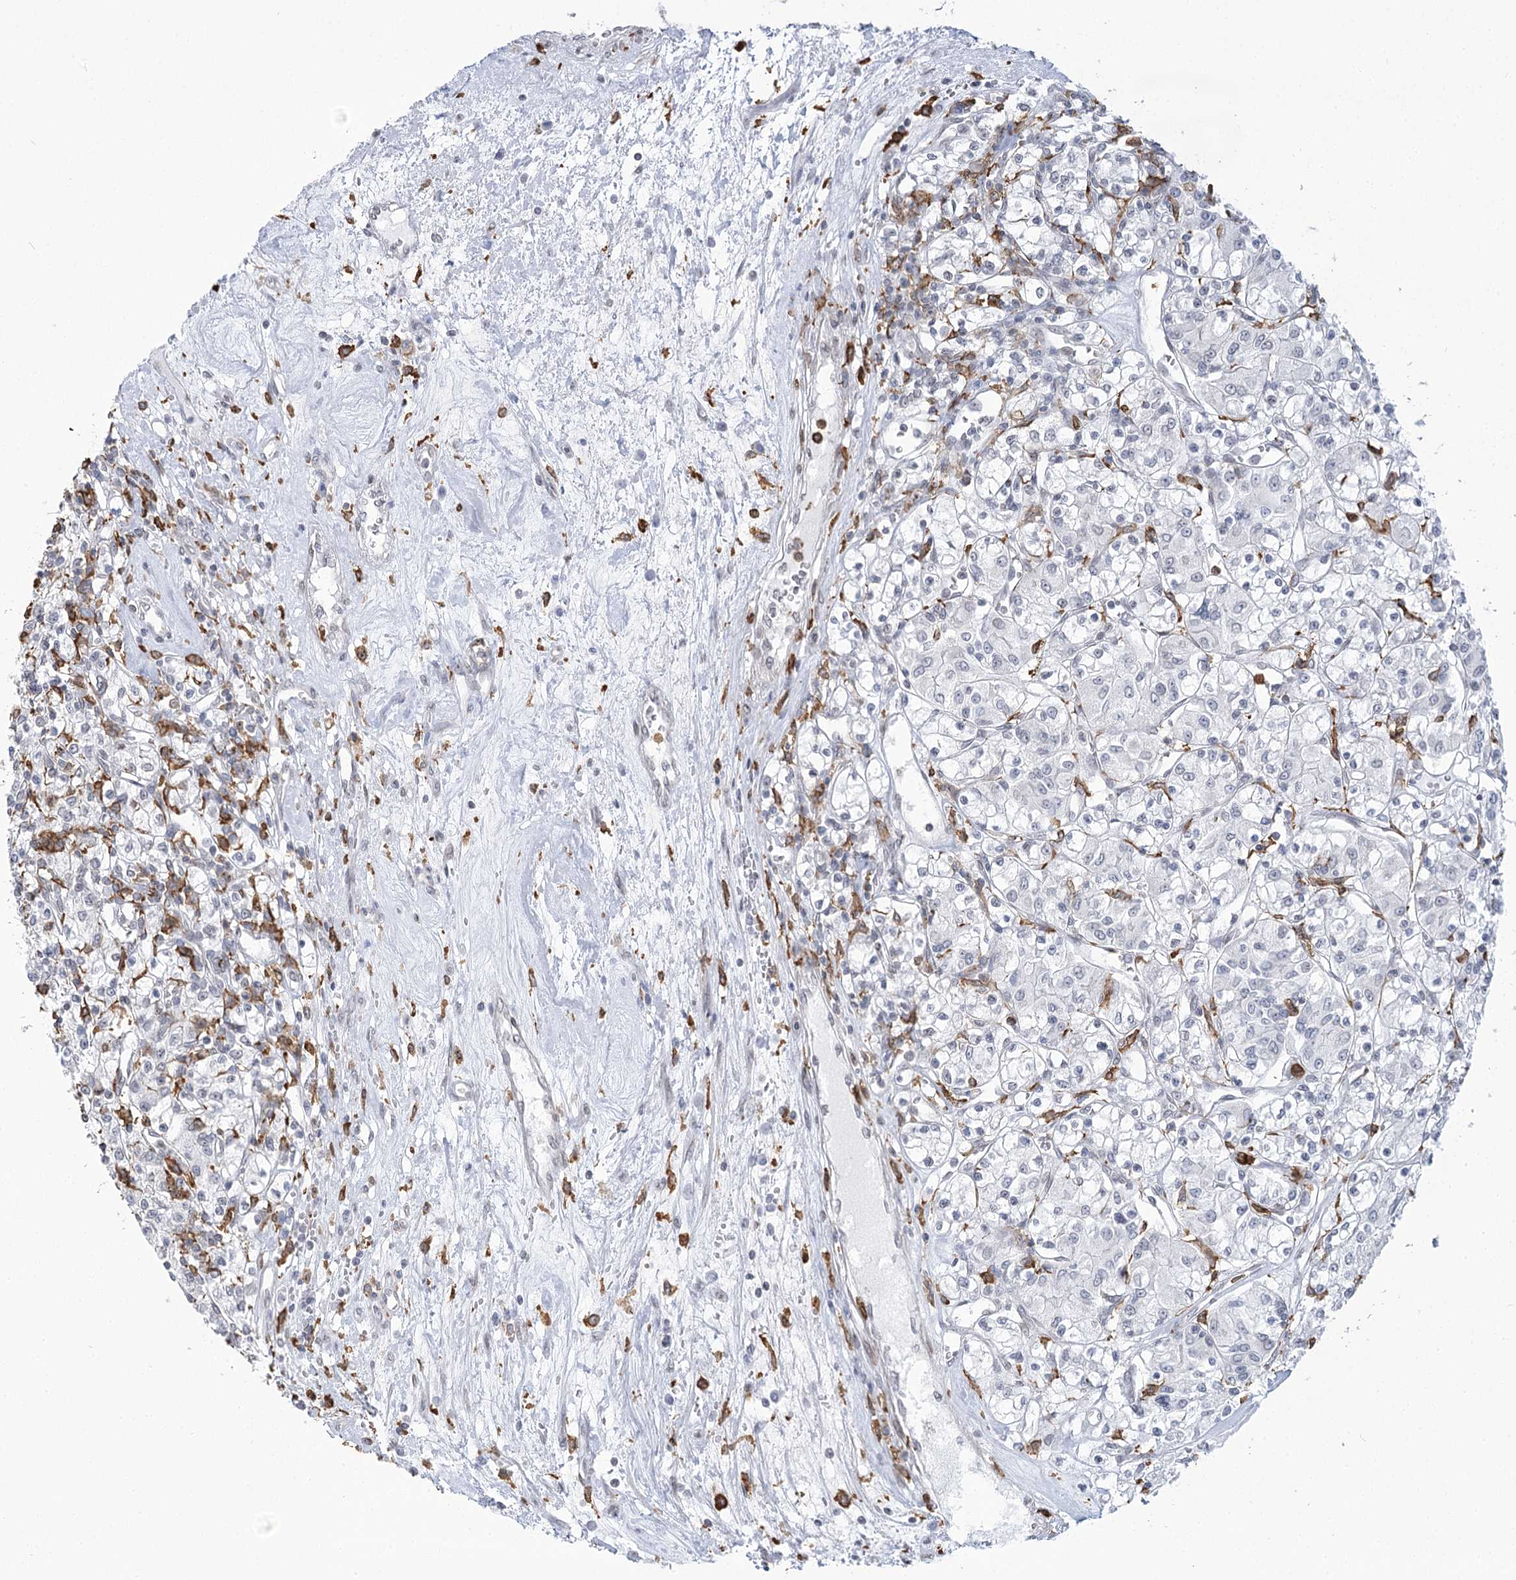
{"staining": {"intensity": "negative", "quantity": "none", "location": "none"}, "tissue": "renal cancer", "cell_type": "Tumor cells", "image_type": "cancer", "snomed": [{"axis": "morphology", "description": "Adenocarcinoma, NOS"}, {"axis": "topography", "description": "Kidney"}], "caption": "Image shows no protein staining in tumor cells of renal cancer tissue. The staining is performed using DAB (3,3'-diaminobenzidine) brown chromogen with nuclei counter-stained in using hematoxylin.", "gene": "C11orf1", "patient": {"sex": "female", "age": 59}}